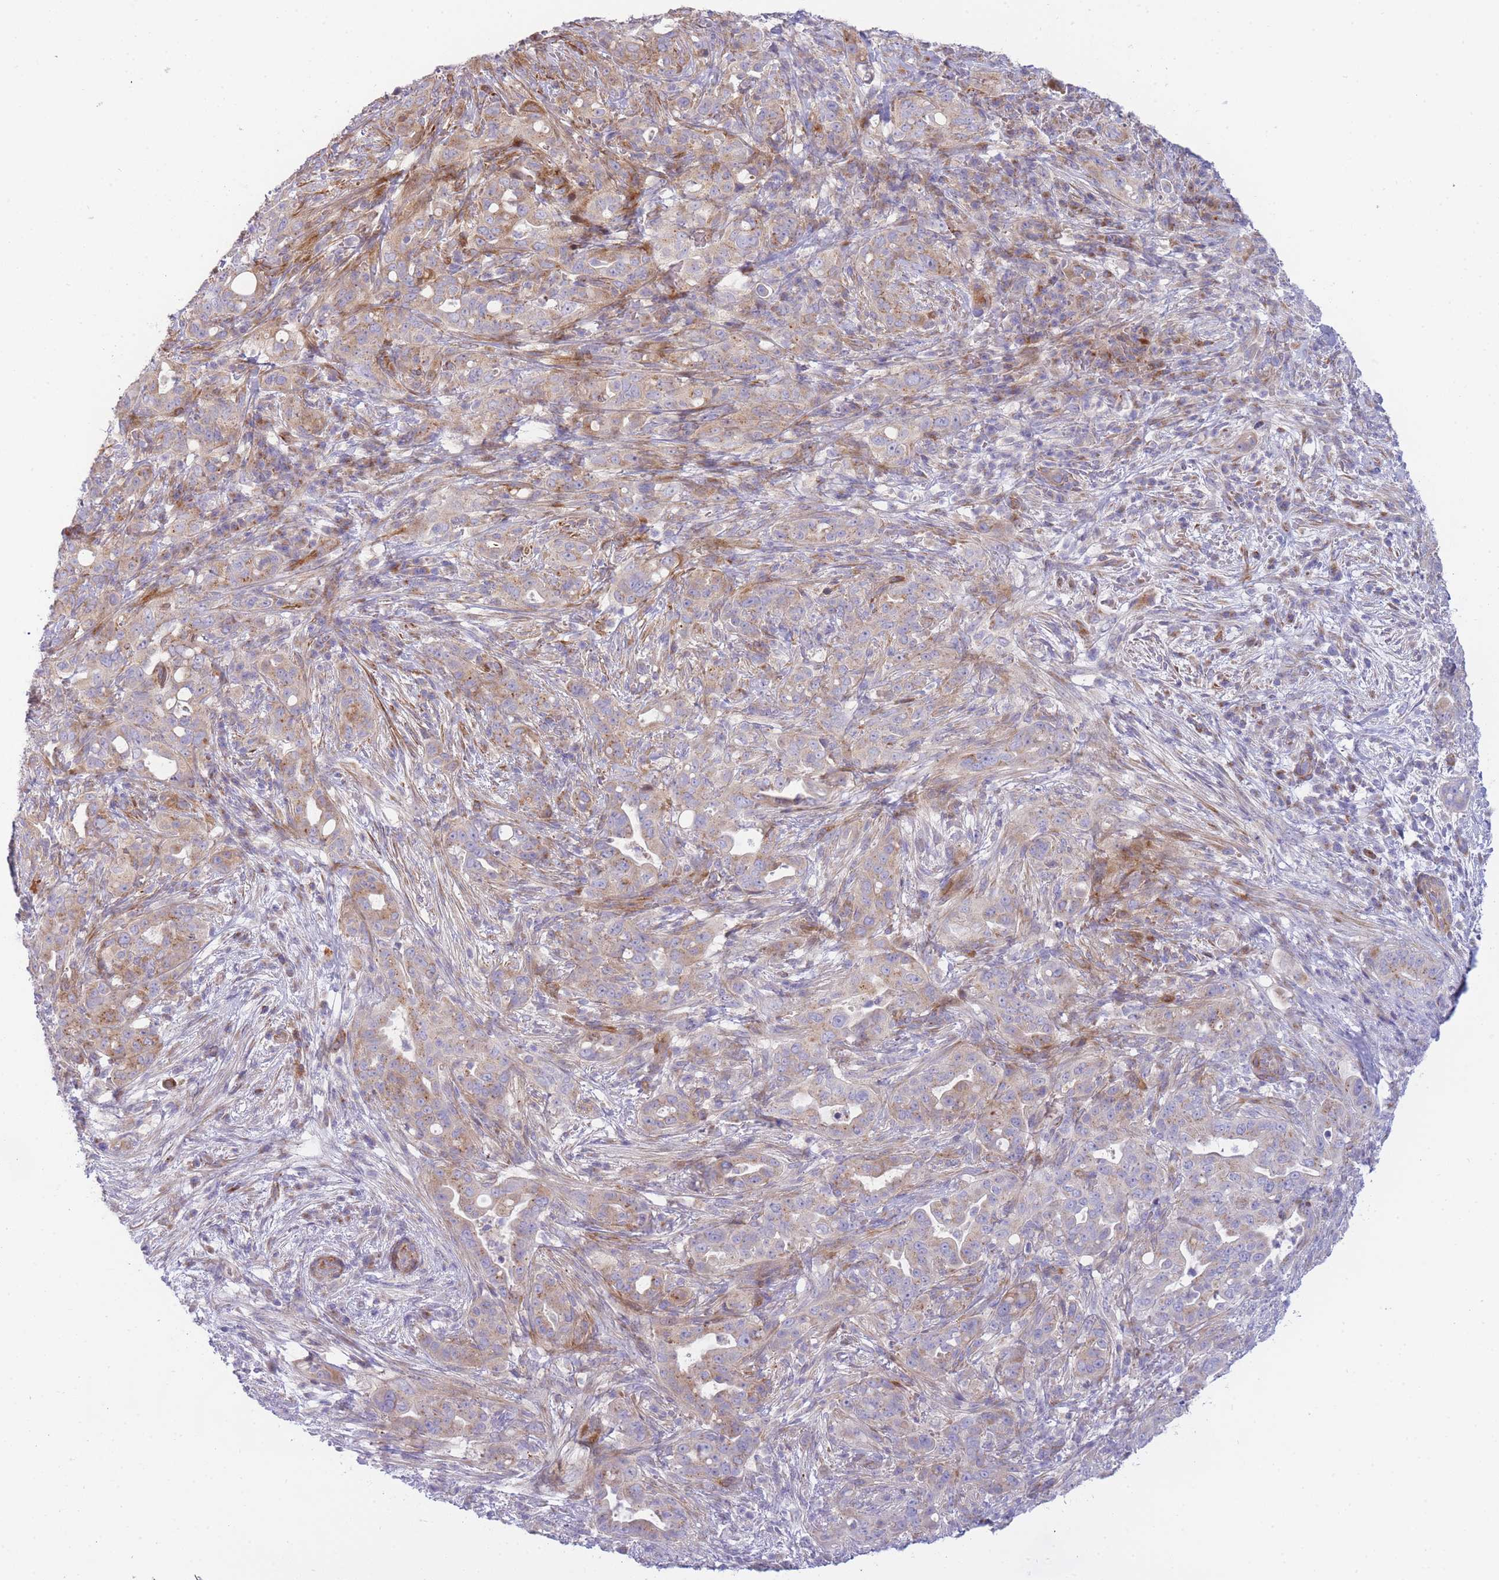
{"staining": {"intensity": "weak", "quantity": "25%-75%", "location": "cytoplasmic/membranous"}, "tissue": "pancreatic cancer", "cell_type": "Tumor cells", "image_type": "cancer", "snomed": [{"axis": "morphology", "description": "Normal tissue, NOS"}, {"axis": "morphology", "description": "Adenocarcinoma, NOS"}, {"axis": "topography", "description": "Lymph node"}, {"axis": "topography", "description": "Pancreas"}], "caption": "Protein expression by IHC exhibits weak cytoplasmic/membranous staining in about 25%-75% of tumor cells in pancreatic cancer. (DAB = brown stain, brightfield microscopy at high magnification).", "gene": "ATP5MC2", "patient": {"sex": "female", "age": 67}}